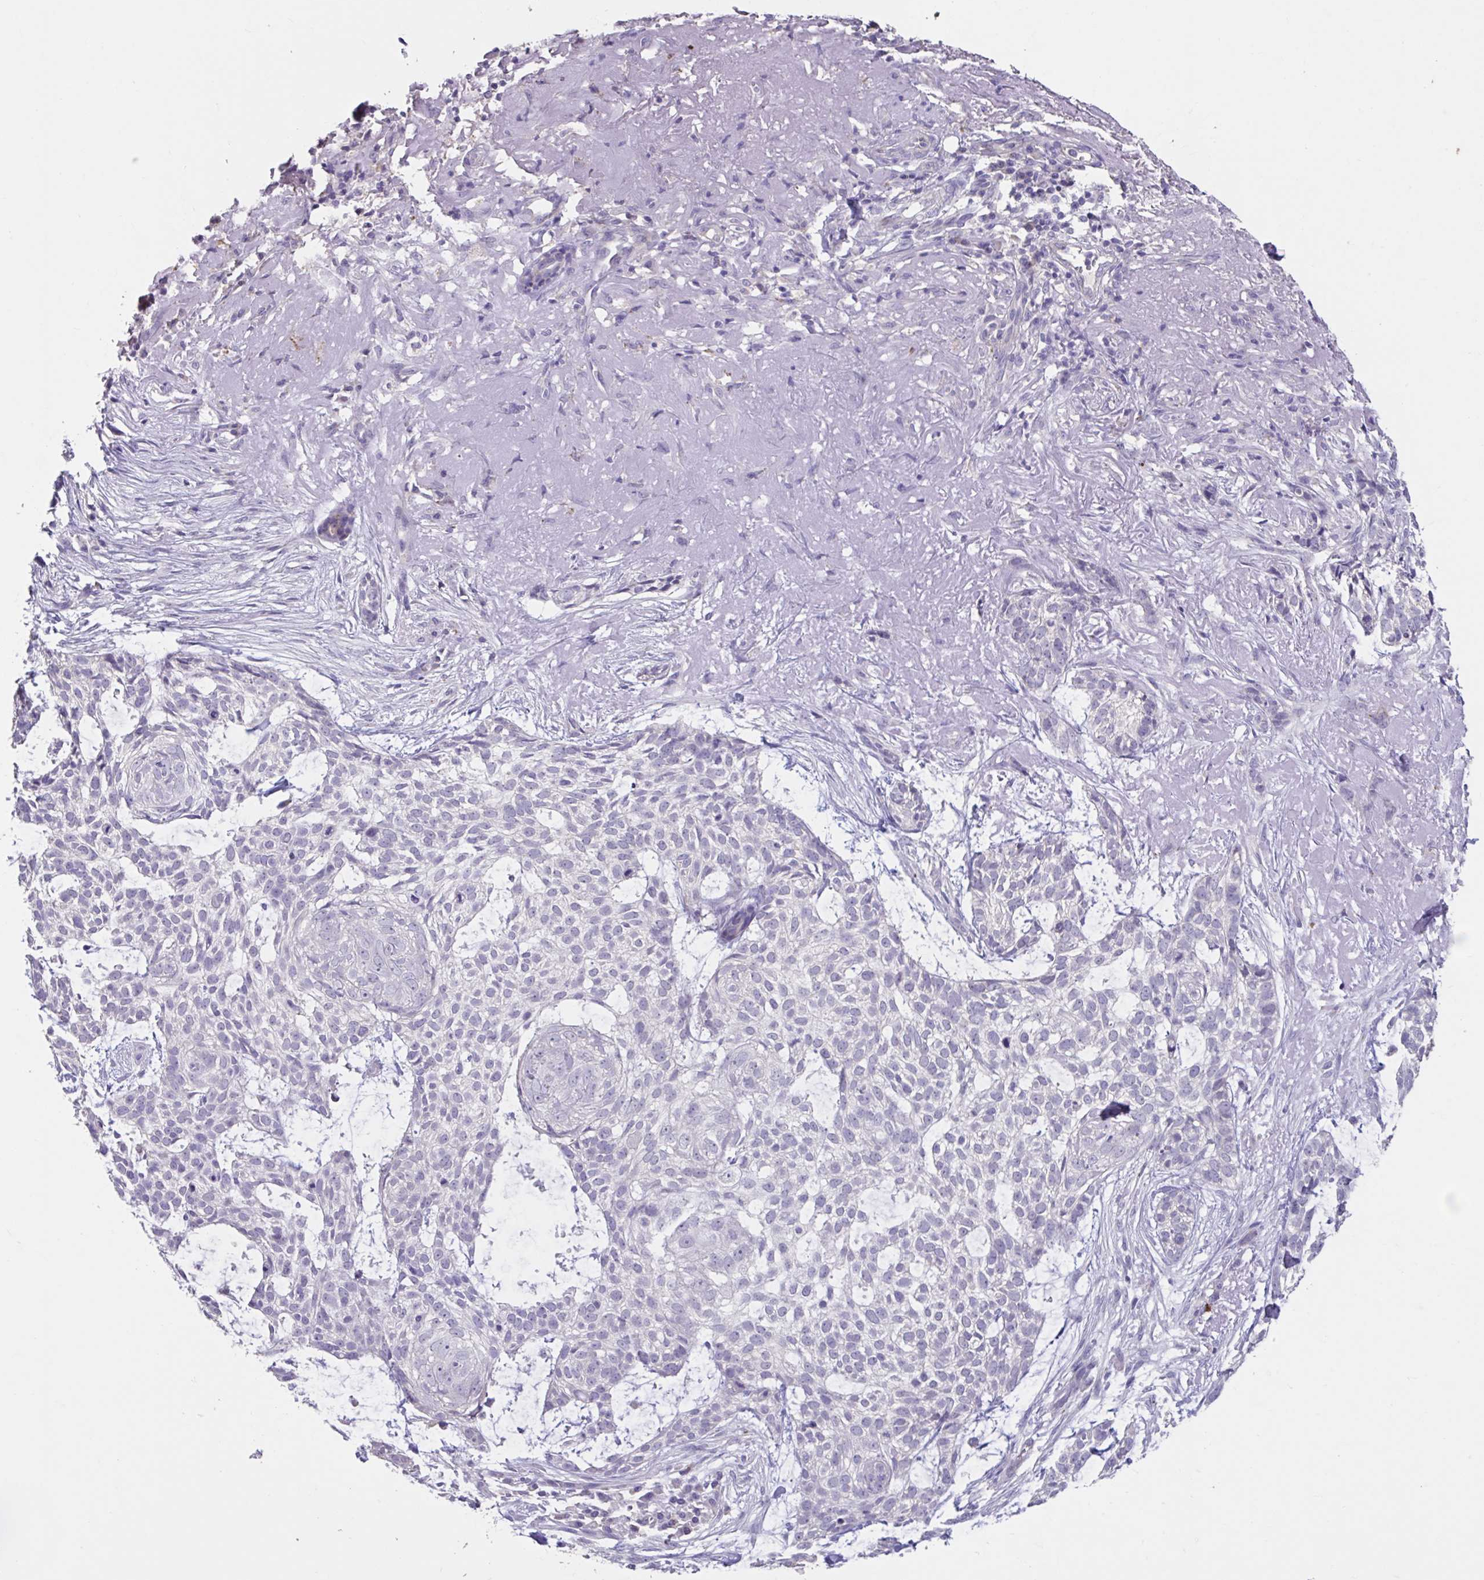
{"staining": {"intensity": "negative", "quantity": "none", "location": "none"}, "tissue": "skin cancer", "cell_type": "Tumor cells", "image_type": "cancer", "snomed": [{"axis": "morphology", "description": "Basal cell carcinoma"}, {"axis": "topography", "description": "Skin"}, {"axis": "topography", "description": "Skin of face"}], "caption": "Immunohistochemistry of human basal cell carcinoma (skin) exhibits no staining in tumor cells.", "gene": "GPR162", "patient": {"sex": "female", "age": 80}}